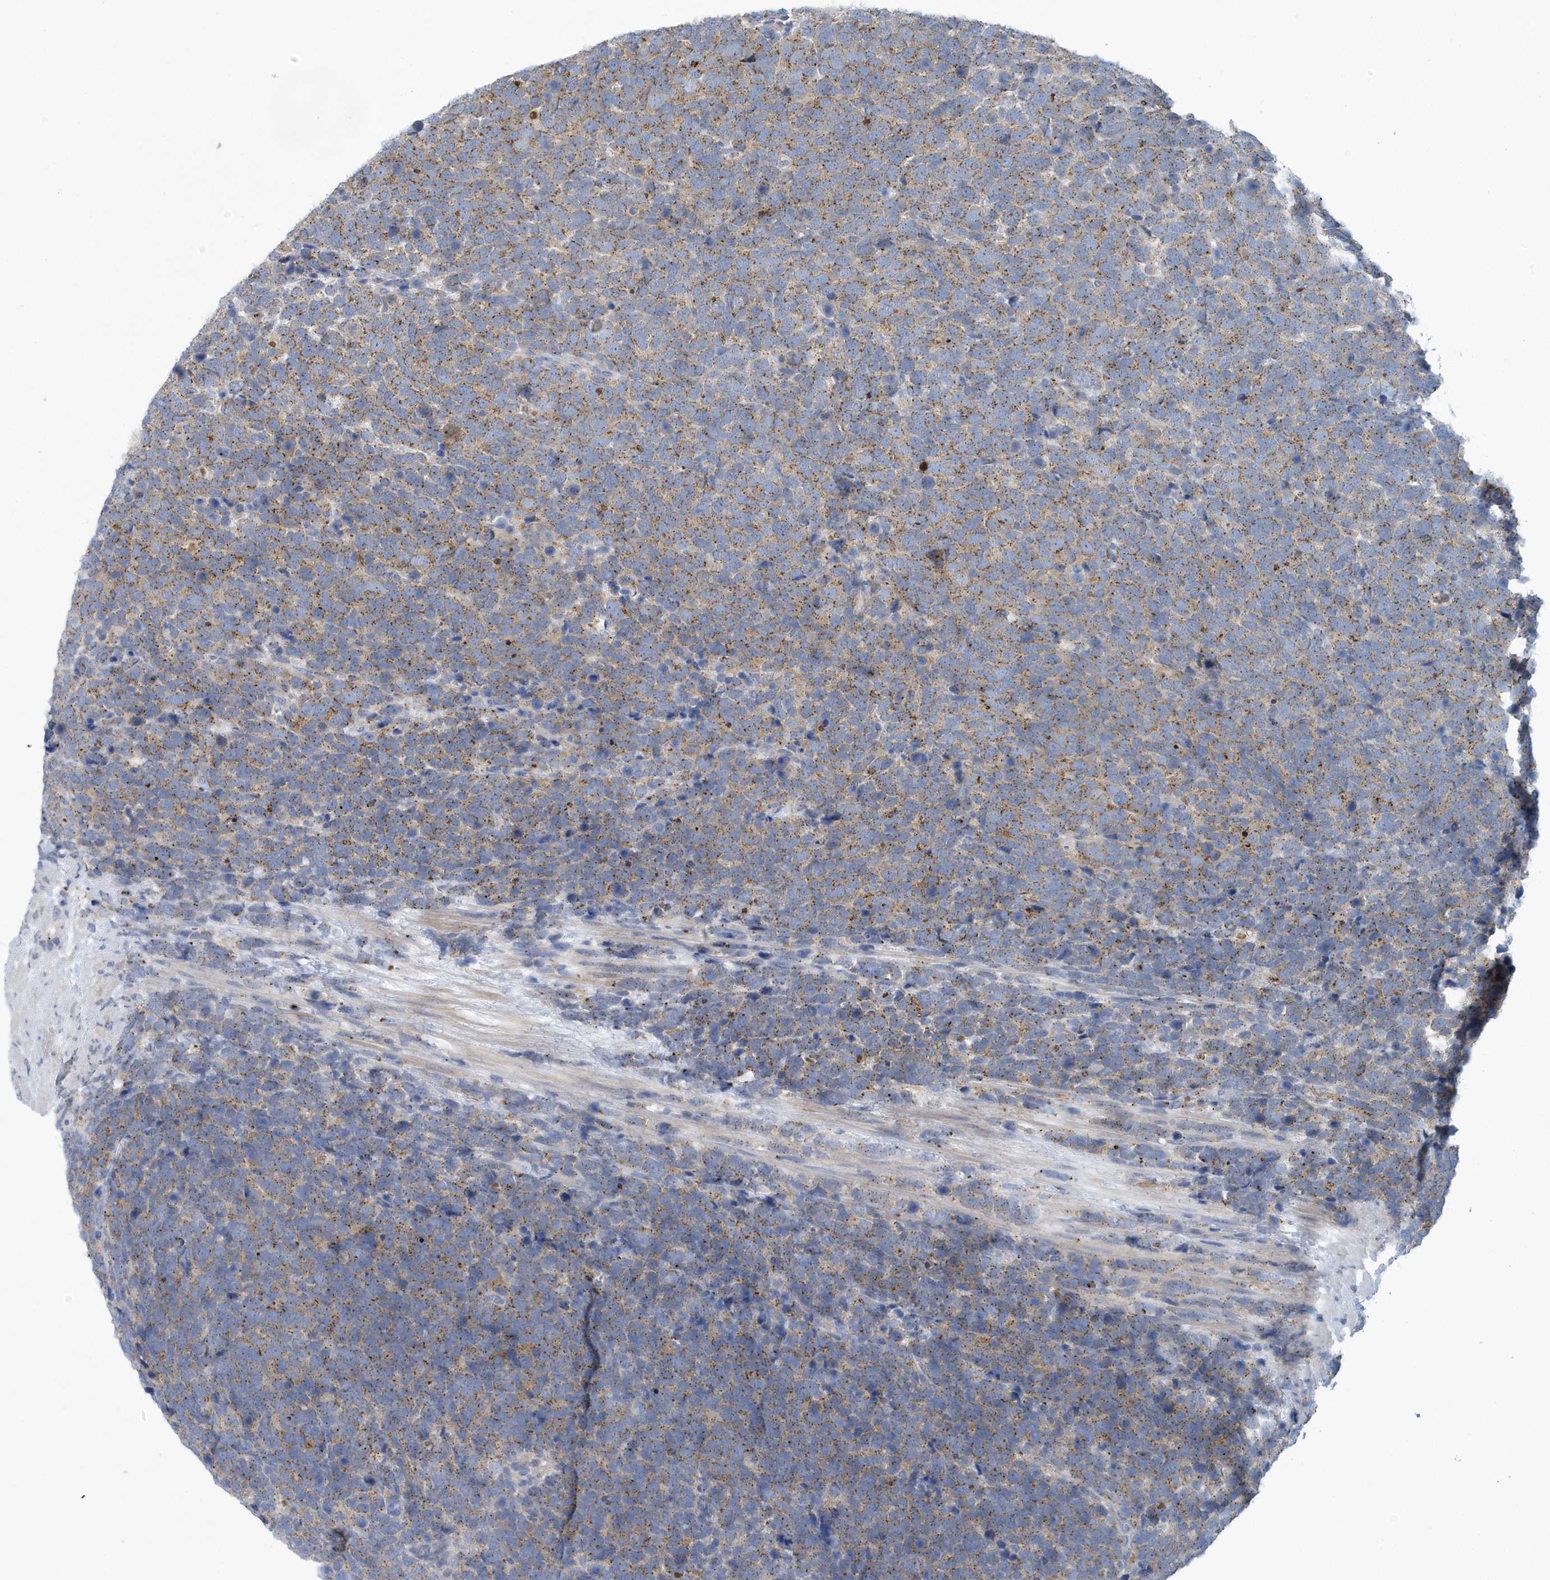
{"staining": {"intensity": "moderate", "quantity": ">75%", "location": "cytoplasmic/membranous"}, "tissue": "urothelial cancer", "cell_type": "Tumor cells", "image_type": "cancer", "snomed": [{"axis": "morphology", "description": "Urothelial carcinoma, High grade"}, {"axis": "topography", "description": "Urinary bladder"}], "caption": "Immunohistochemical staining of urothelial cancer displays medium levels of moderate cytoplasmic/membranous protein positivity in approximately >75% of tumor cells.", "gene": "VTA1", "patient": {"sex": "female", "age": 82}}